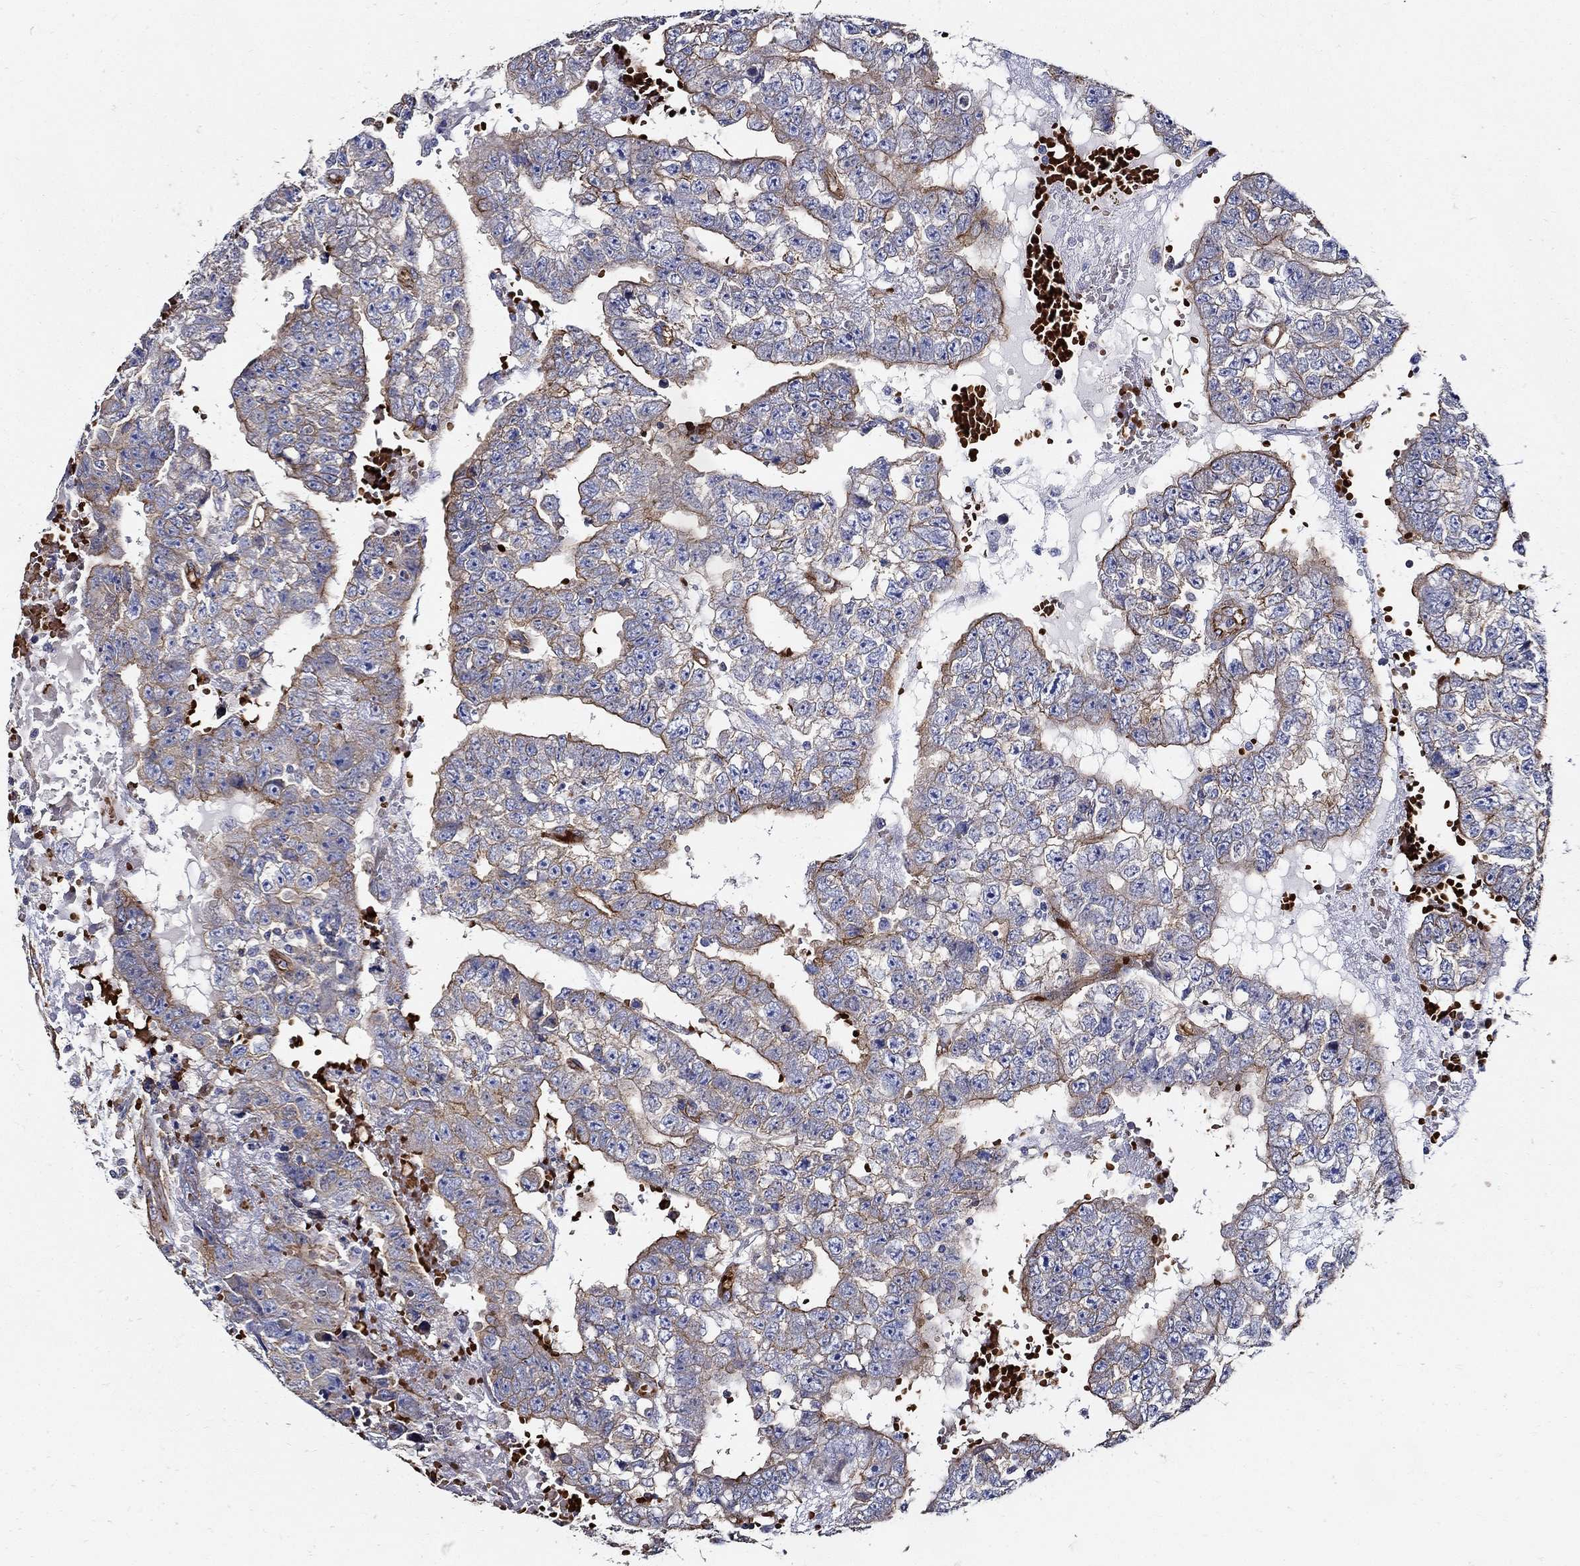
{"staining": {"intensity": "strong", "quantity": "25%-75%", "location": "cytoplasmic/membranous"}, "tissue": "testis cancer", "cell_type": "Tumor cells", "image_type": "cancer", "snomed": [{"axis": "morphology", "description": "Carcinoma, Embryonal, NOS"}, {"axis": "topography", "description": "Testis"}], "caption": "An immunohistochemistry image of neoplastic tissue is shown. Protein staining in brown labels strong cytoplasmic/membranous positivity in testis cancer (embryonal carcinoma) within tumor cells.", "gene": "APBB3", "patient": {"sex": "male", "age": 25}}